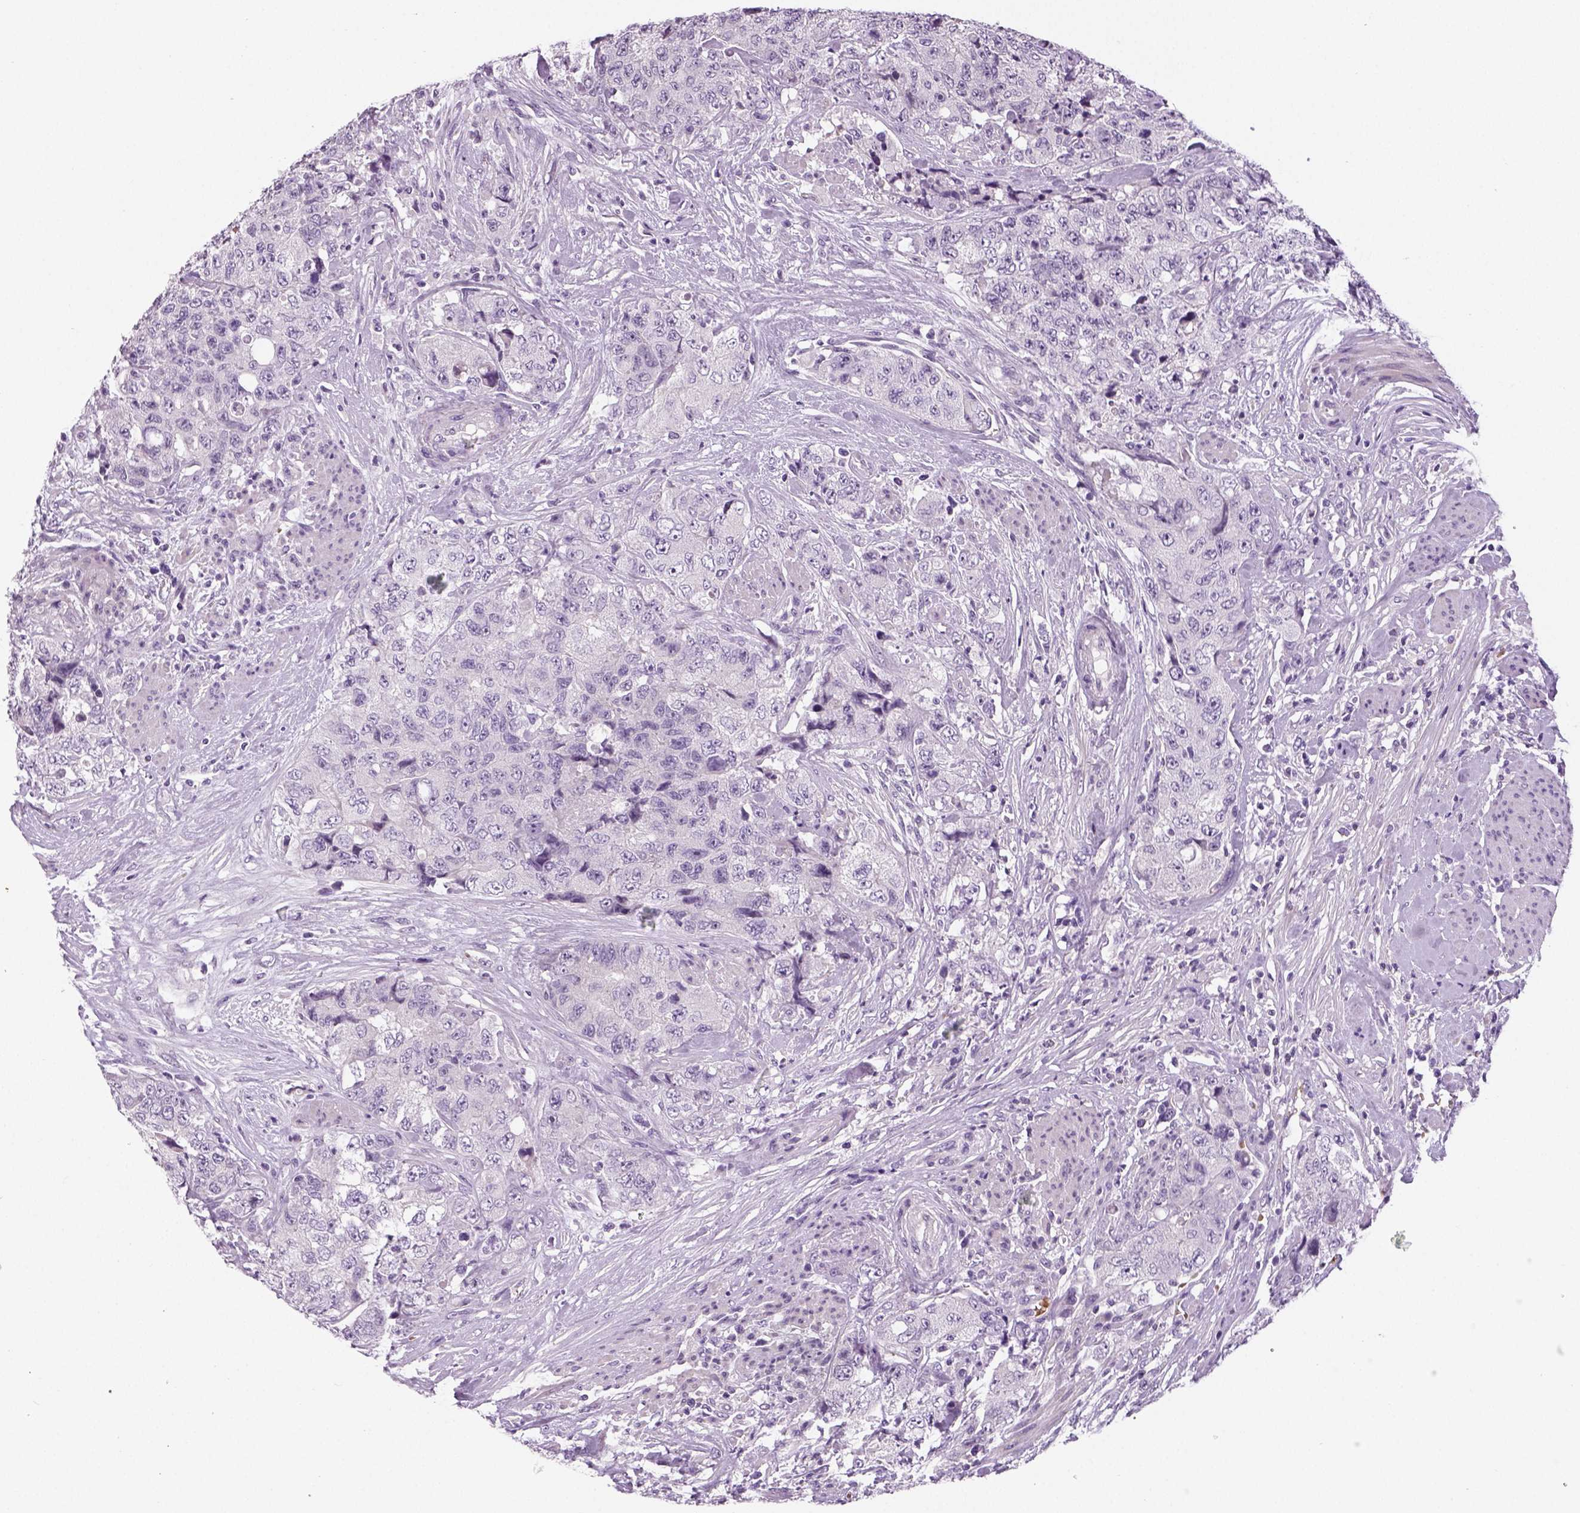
{"staining": {"intensity": "negative", "quantity": "none", "location": "none"}, "tissue": "urothelial cancer", "cell_type": "Tumor cells", "image_type": "cancer", "snomed": [{"axis": "morphology", "description": "Urothelial carcinoma, High grade"}, {"axis": "topography", "description": "Urinary bladder"}], "caption": "A histopathology image of urothelial cancer stained for a protein exhibits no brown staining in tumor cells.", "gene": "TSPAN7", "patient": {"sex": "female", "age": 78}}